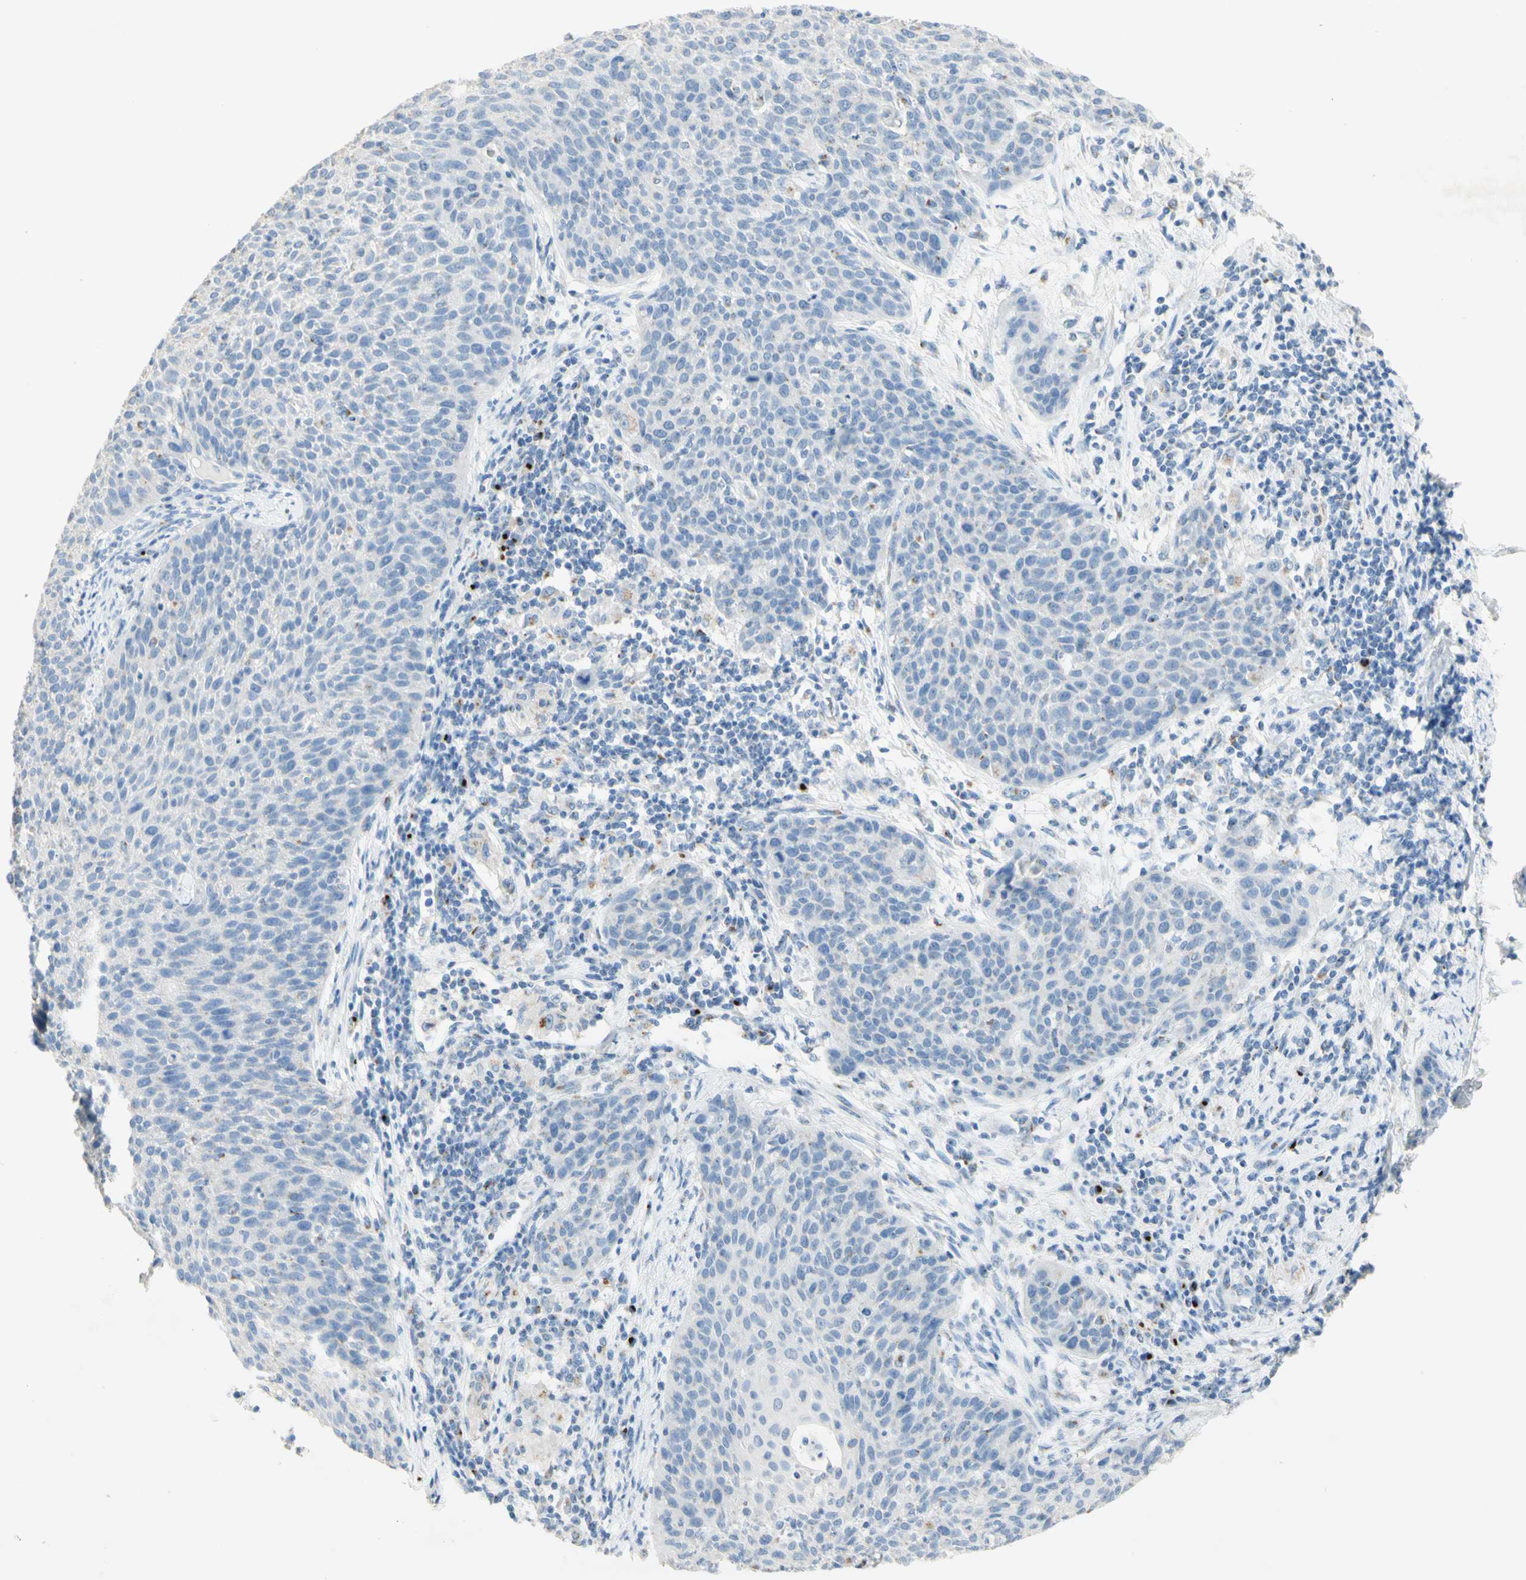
{"staining": {"intensity": "weak", "quantity": "<25%", "location": "cytoplasmic/membranous"}, "tissue": "cervical cancer", "cell_type": "Tumor cells", "image_type": "cancer", "snomed": [{"axis": "morphology", "description": "Squamous cell carcinoma, NOS"}, {"axis": "topography", "description": "Cervix"}], "caption": "Histopathology image shows no protein positivity in tumor cells of squamous cell carcinoma (cervical) tissue.", "gene": "MANEA", "patient": {"sex": "female", "age": 38}}